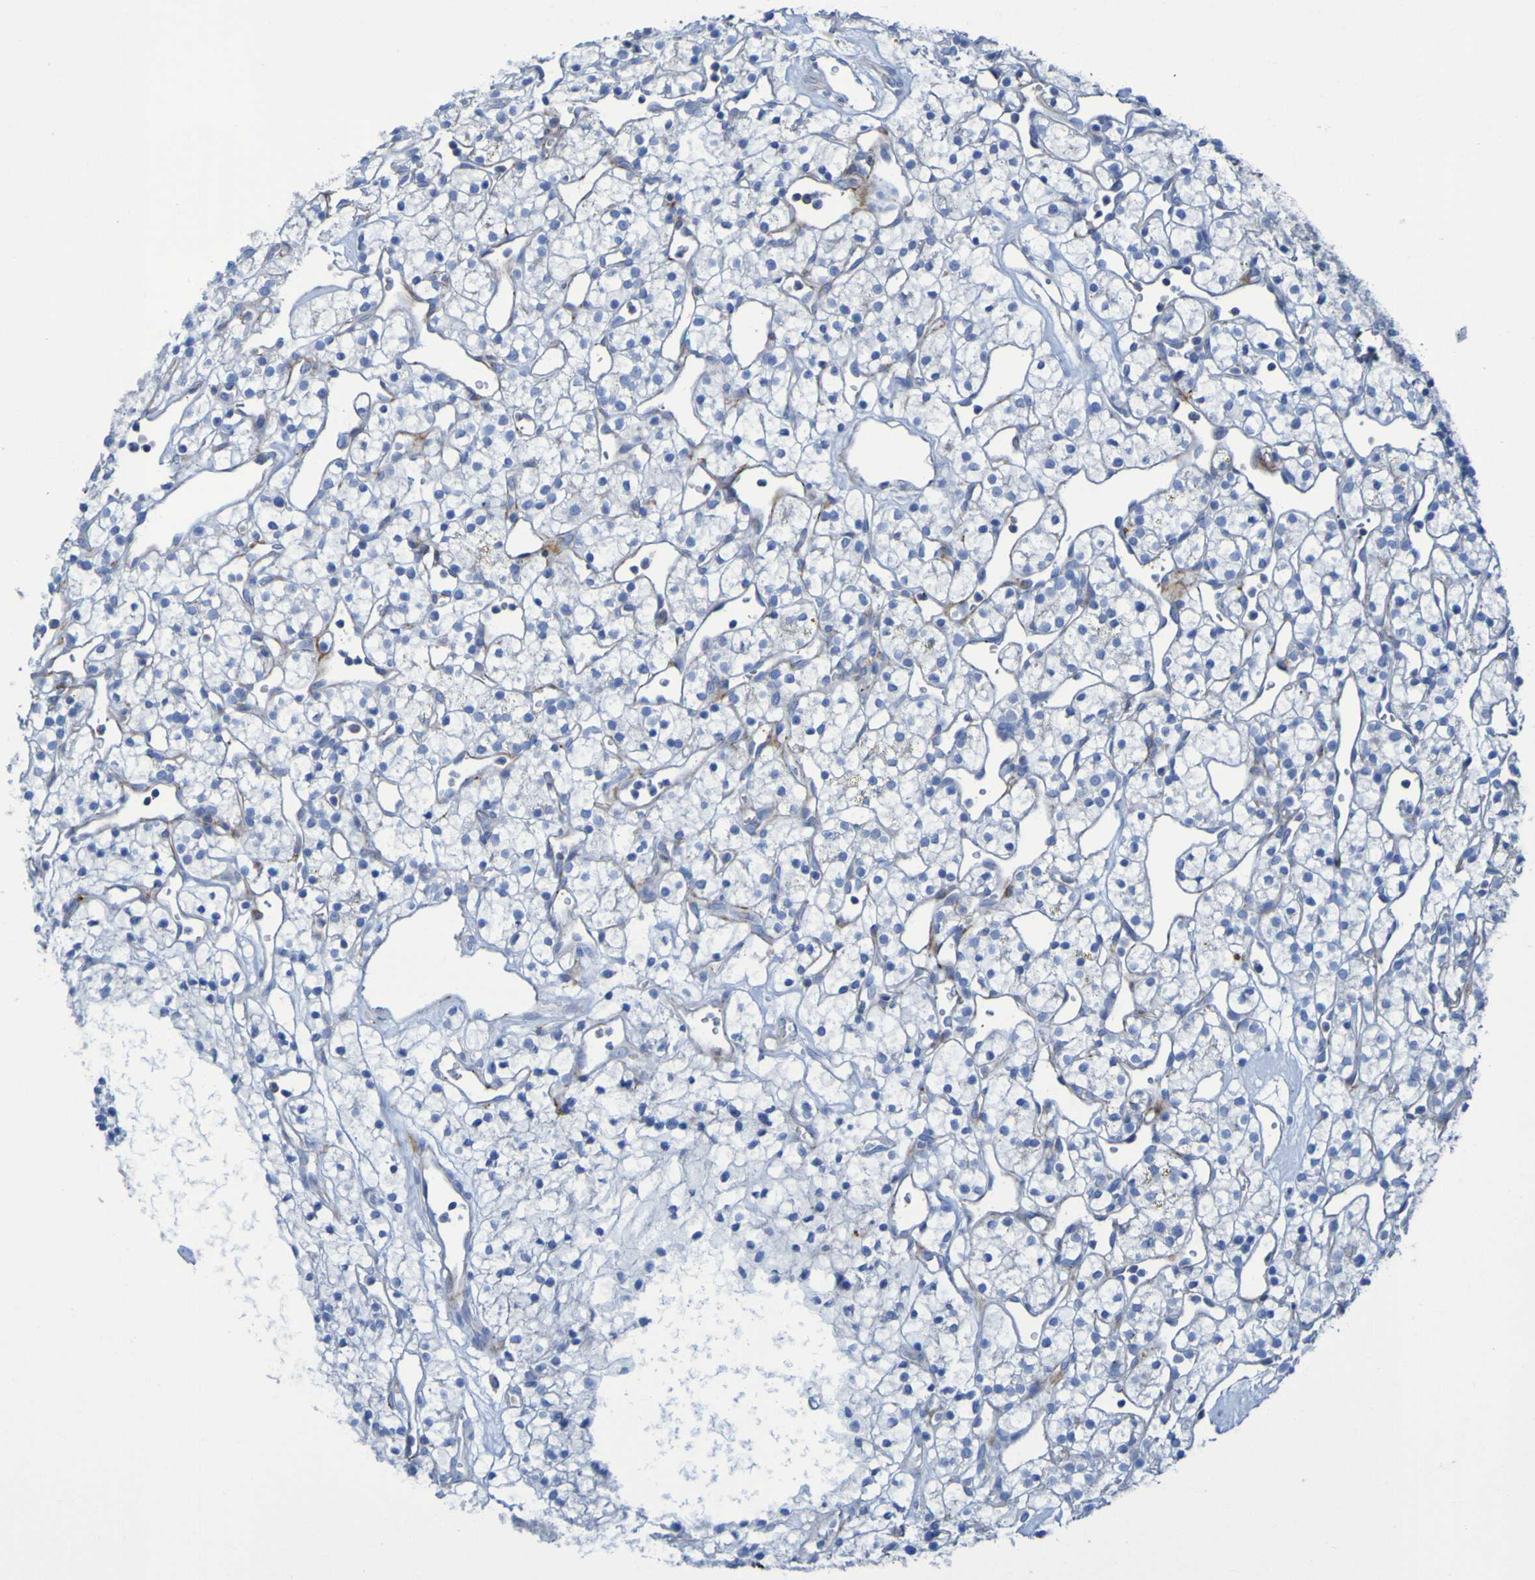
{"staining": {"intensity": "negative", "quantity": "none", "location": "none"}, "tissue": "renal cancer", "cell_type": "Tumor cells", "image_type": "cancer", "snomed": [{"axis": "morphology", "description": "Adenocarcinoma, NOS"}, {"axis": "topography", "description": "Kidney"}], "caption": "A photomicrograph of human adenocarcinoma (renal) is negative for staining in tumor cells.", "gene": "RNF182", "patient": {"sex": "female", "age": 60}}